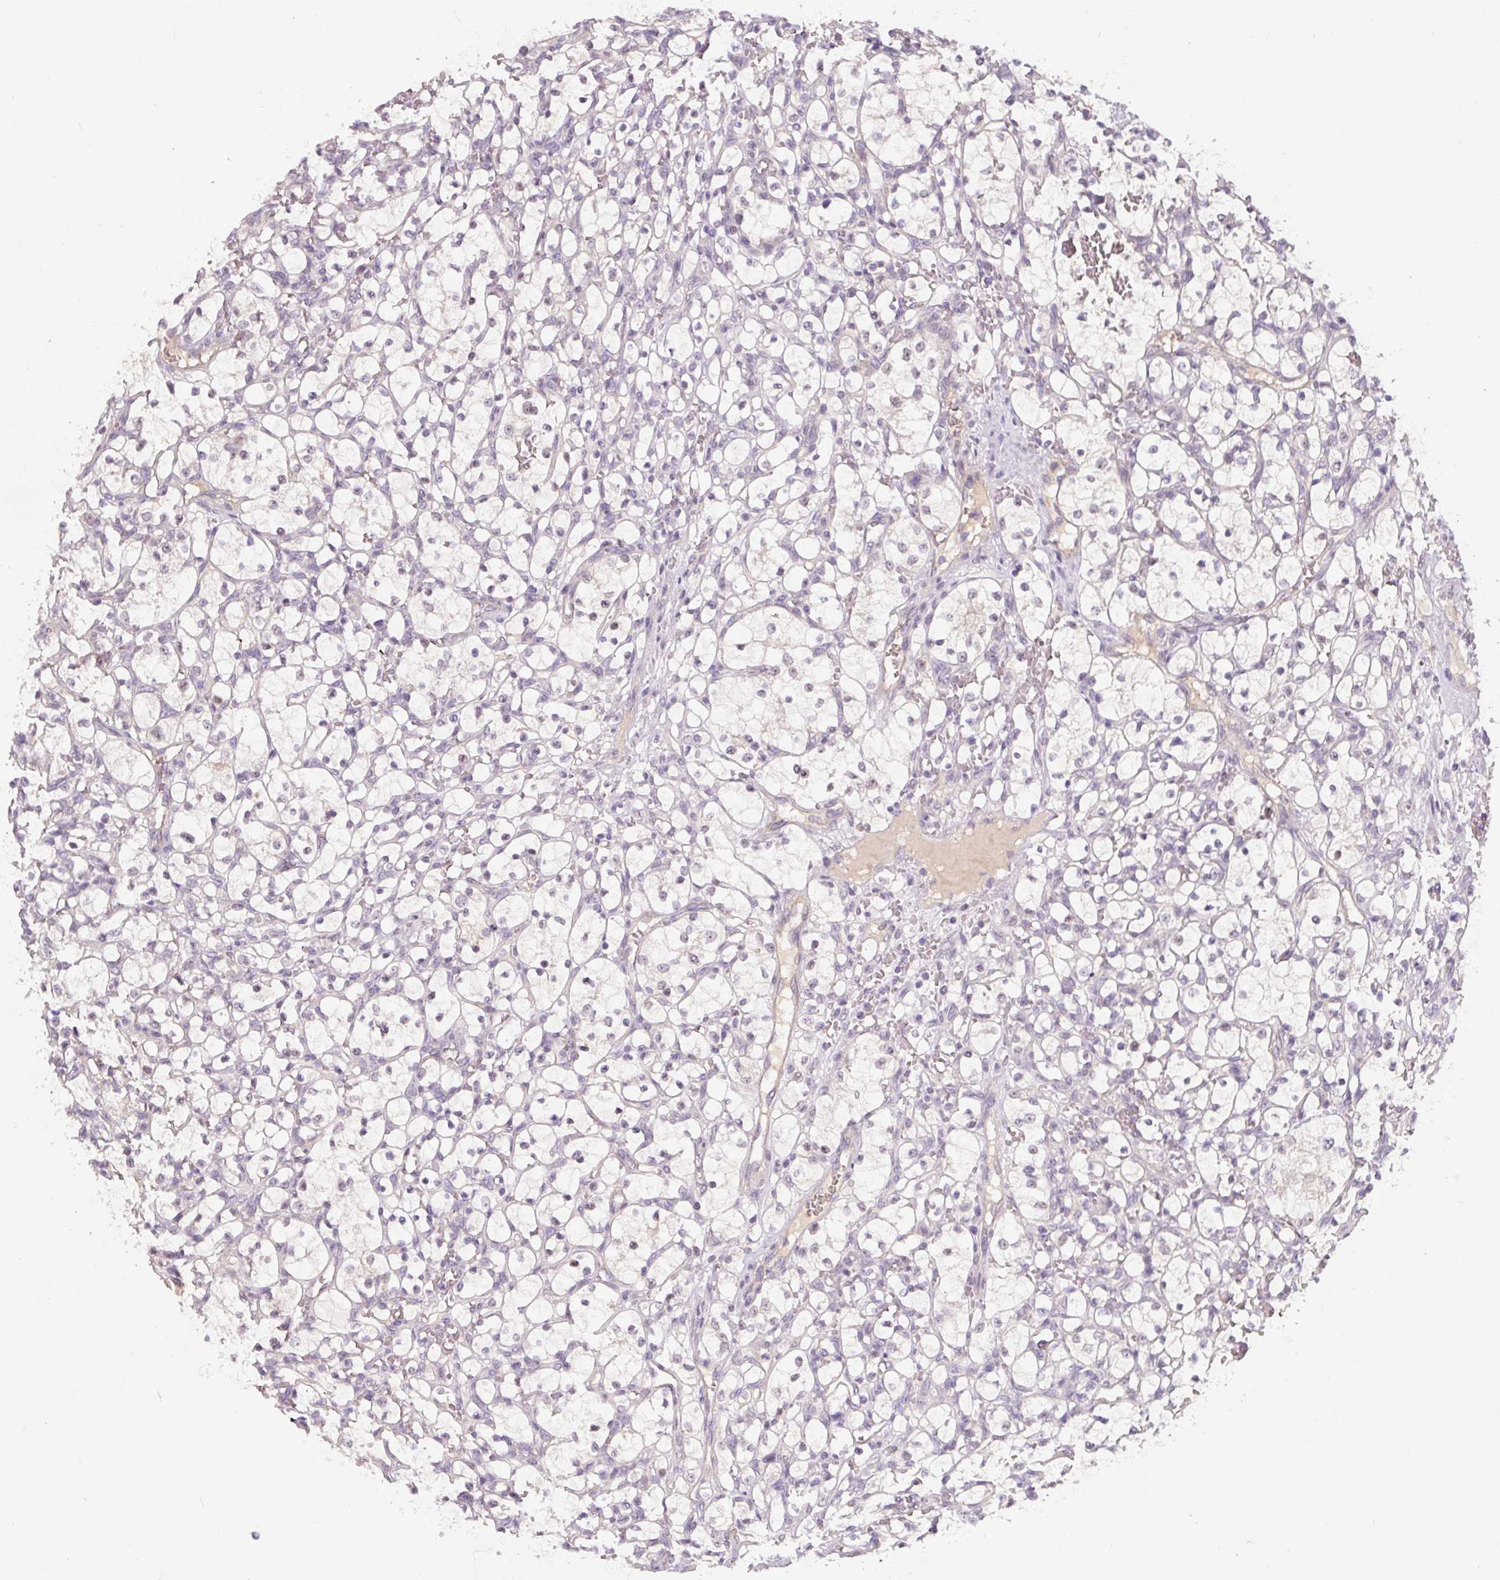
{"staining": {"intensity": "negative", "quantity": "none", "location": "none"}, "tissue": "renal cancer", "cell_type": "Tumor cells", "image_type": "cancer", "snomed": [{"axis": "morphology", "description": "Adenocarcinoma, NOS"}, {"axis": "topography", "description": "Kidney"}], "caption": "Renal cancer (adenocarcinoma) was stained to show a protein in brown. There is no significant positivity in tumor cells.", "gene": "PWWP3B", "patient": {"sex": "female", "age": 69}}